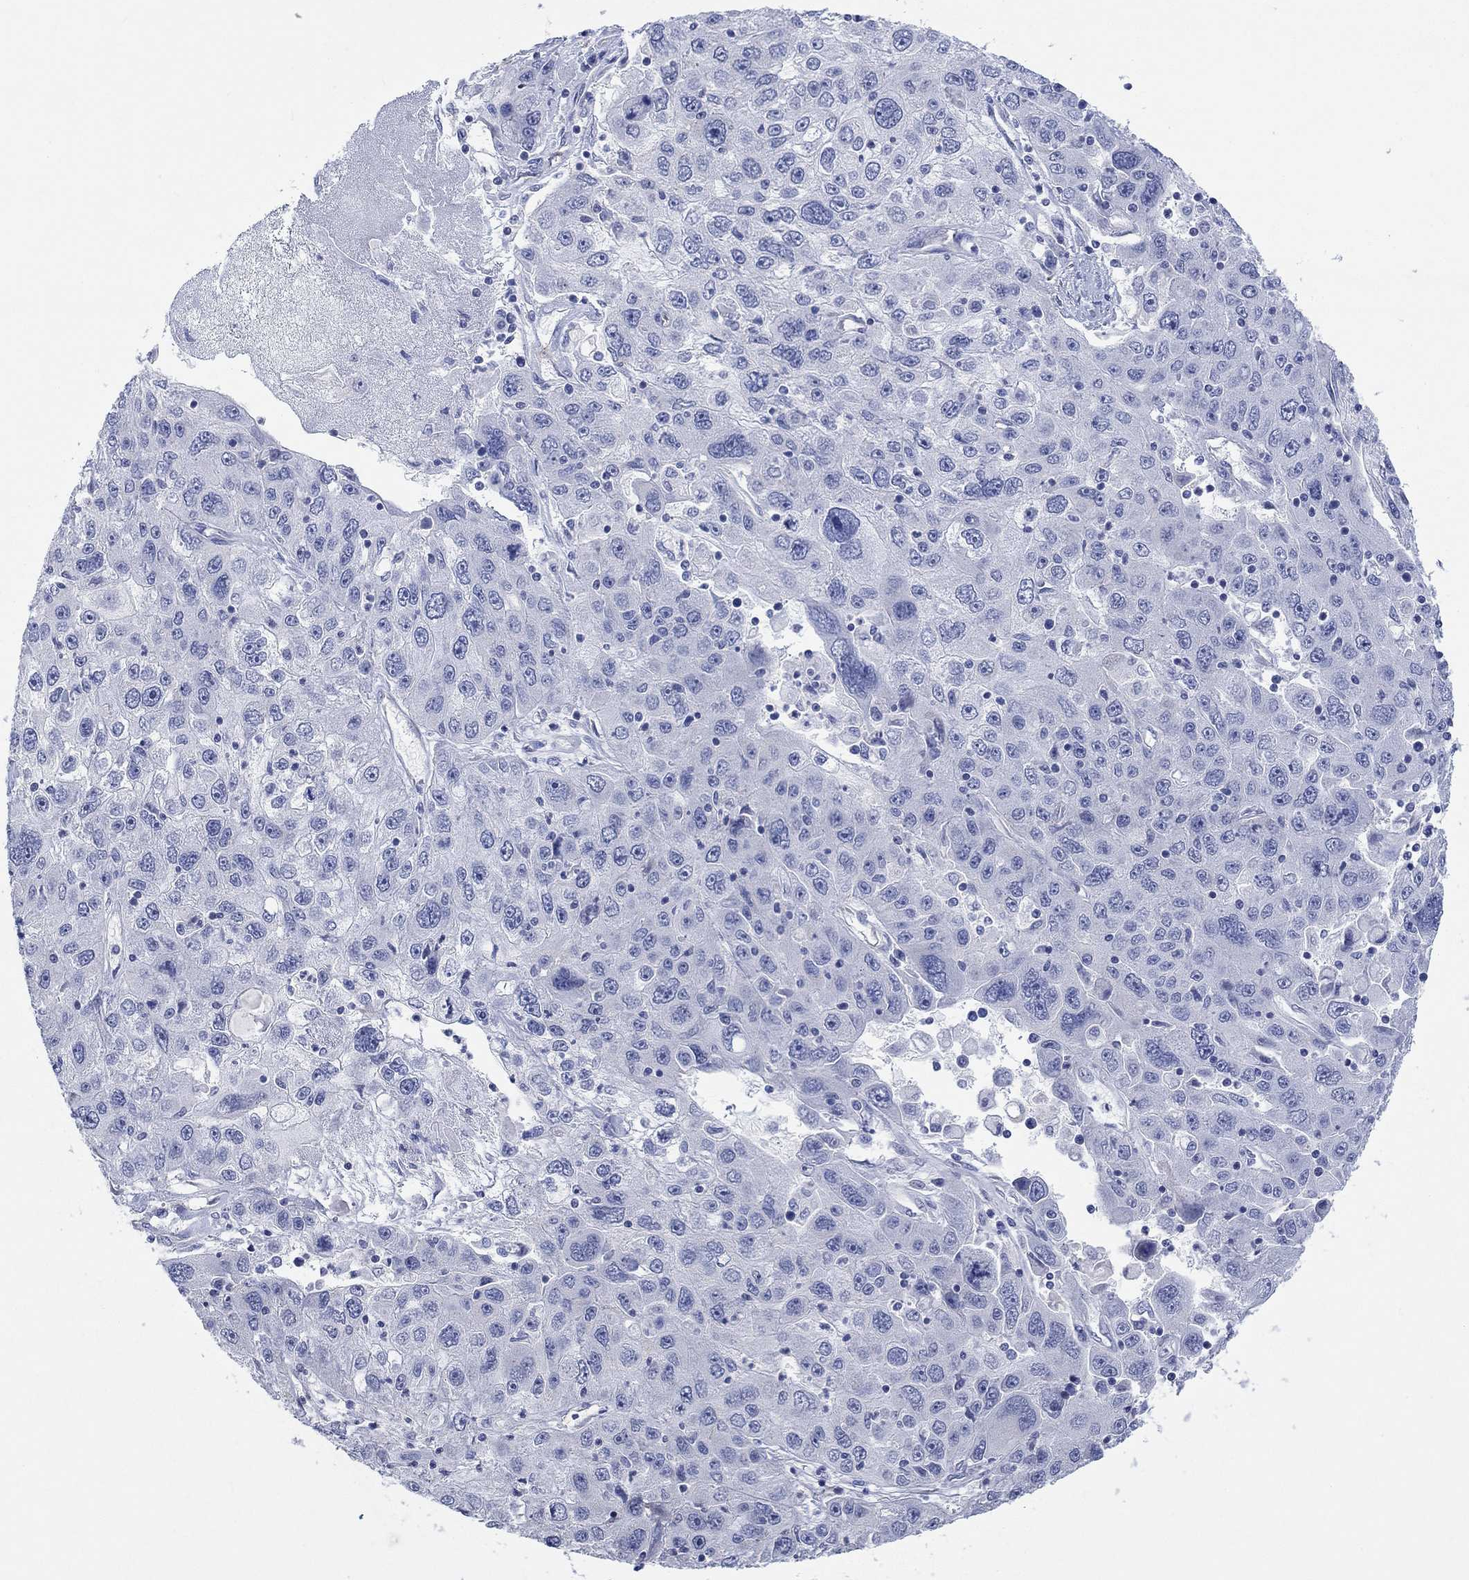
{"staining": {"intensity": "negative", "quantity": "none", "location": "none"}, "tissue": "stomach cancer", "cell_type": "Tumor cells", "image_type": "cancer", "snomed": [{"axis": "morphology", "description": "Adenocarcinoma, NOS"}, {"axis": "topography", "description": "Stomach"}], "caption": "This micrograph is of stomach cancer (adenocarcinoma) stained with IHC to label a protein in brown with the nuclei are counter-stained blue. There is no positivity in tumor cells.", "gene": "AGRP", "patient": {"sex": "male", "age": 56}}